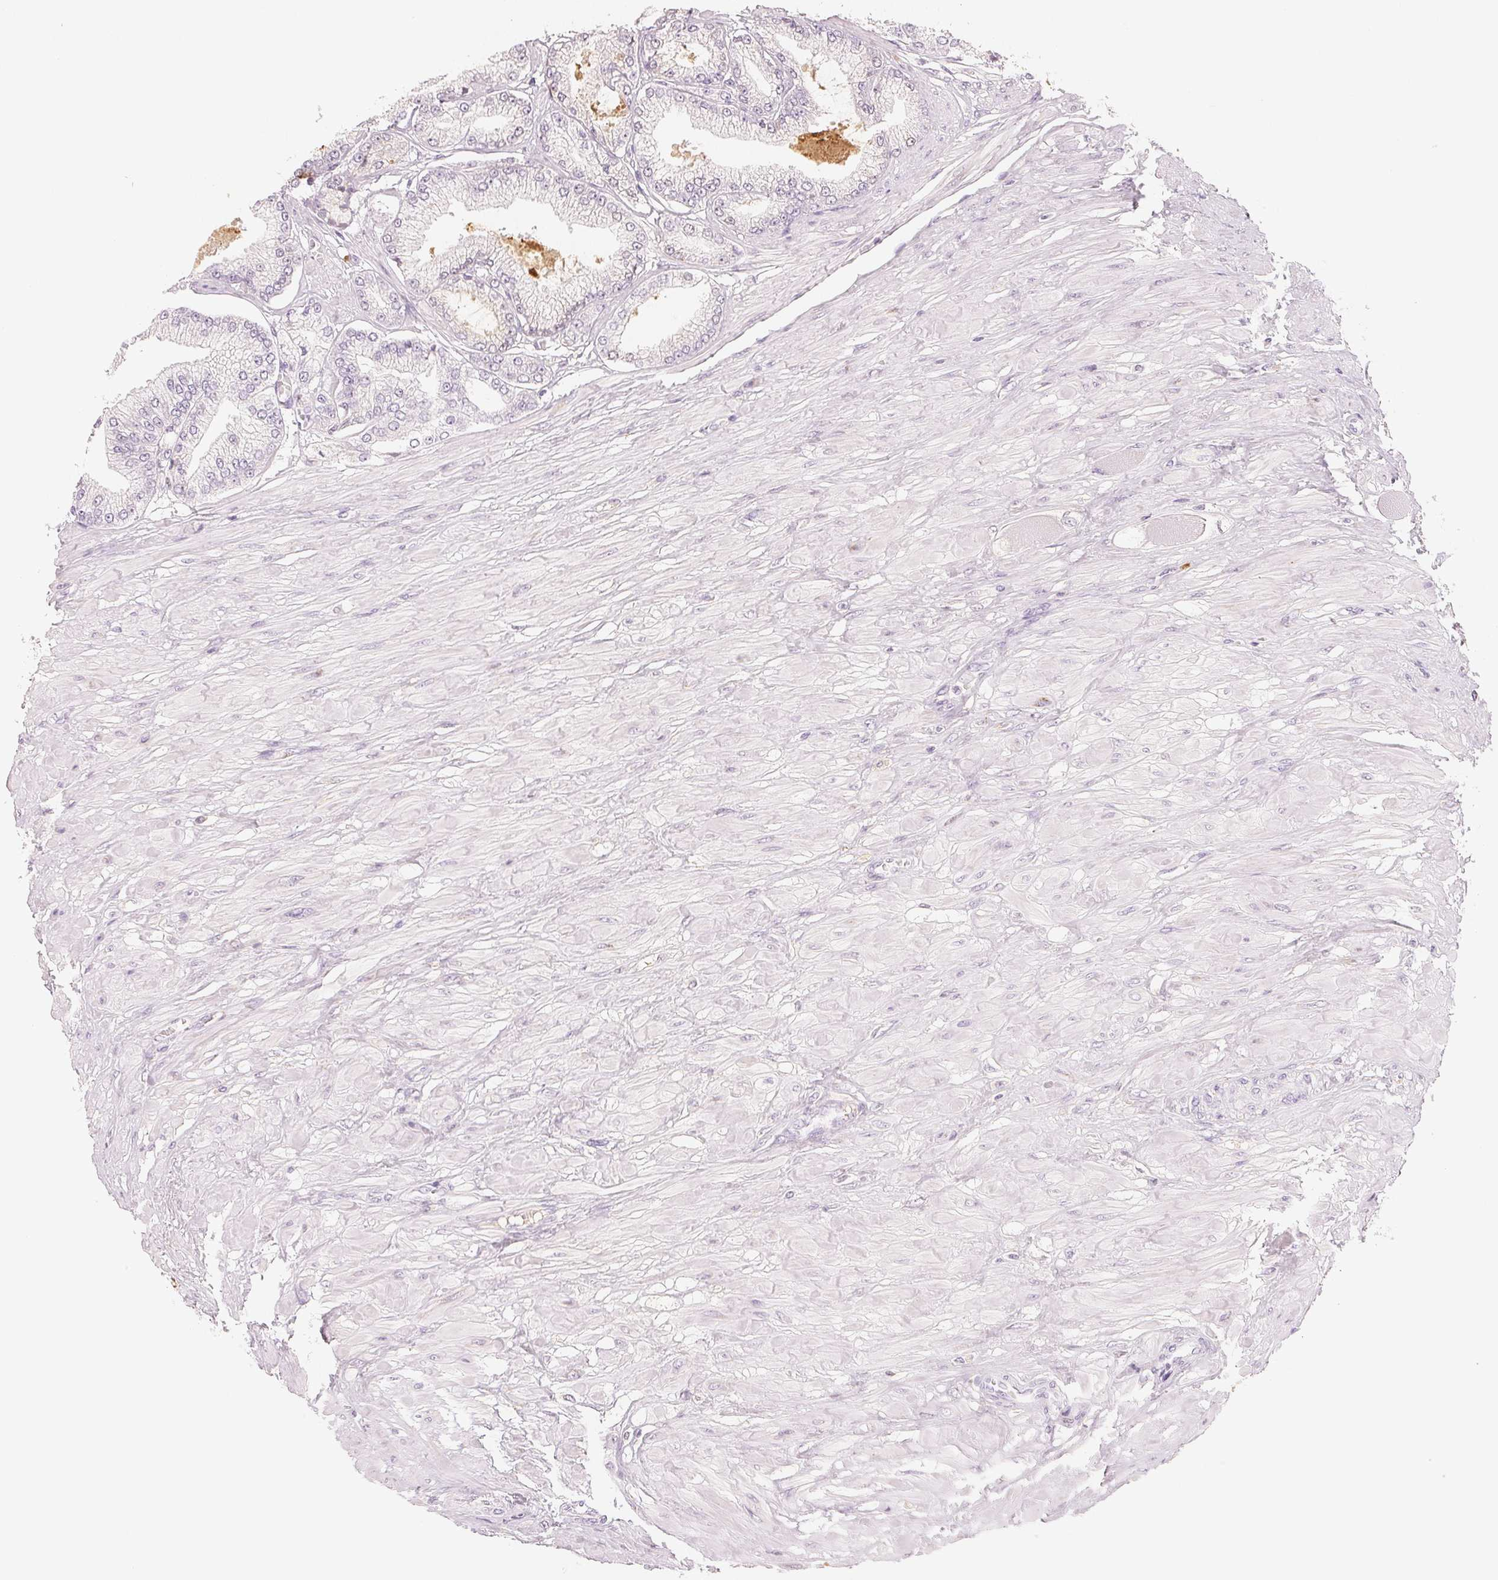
{"staining": {"intensity": "moderate", "quantity": "<25%", "location": "cytoplasmic/membranous"}, "tissue": "prostate cancer", "cell_type": "Tumor cells", "image_type": "cancer", "snomed": [{"axis": "morphology", "description": "Adenocarcinoma, Low grade"}, {"axis": "topography", "description": "Prostate"}], "caption": "There is low levels of moderate cytoplasmic/membranous expression in tumor cells of low-grade adenocarcinoma (prostate), as demonstrated by immunohistochemical staining (brown color).", "gene": "RMDN2", "patient": {"sex": "male", "age": 55}}